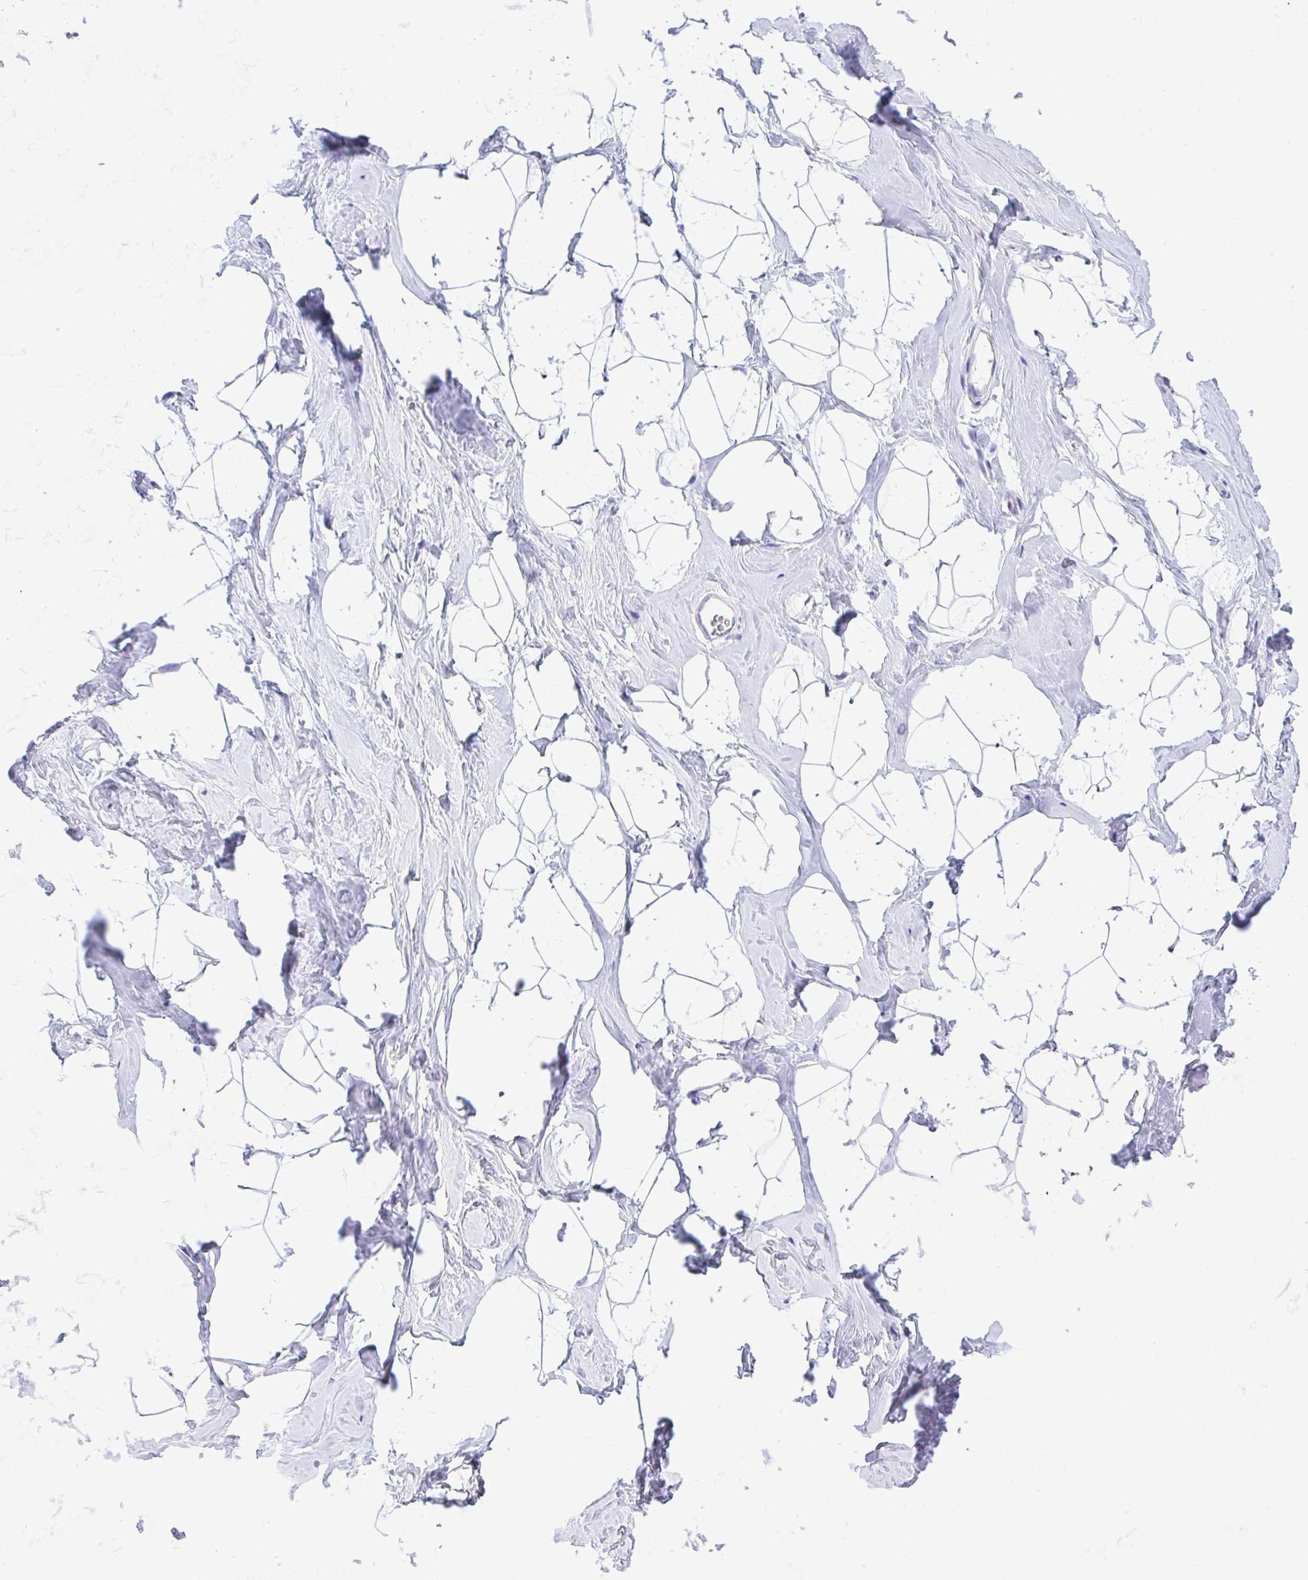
{"staining": {"intensity": "negative", "quantity": "none", "location": "none"}, "tissue": "breast", "cell_type": "Adipocytes", "image_type": "normal", "snomed": [{"axis": "morphology", "description": "Normal tissue, NOS"}, {"axis": "topography", "description": "Breast"}], "caption": "This is an immunohistochemistry histopathology image of unremarkable breast. There is no positivity in adipocytes.", "gene": "NDUFAF8", "patient": {"sex": "female", "age": 32}}